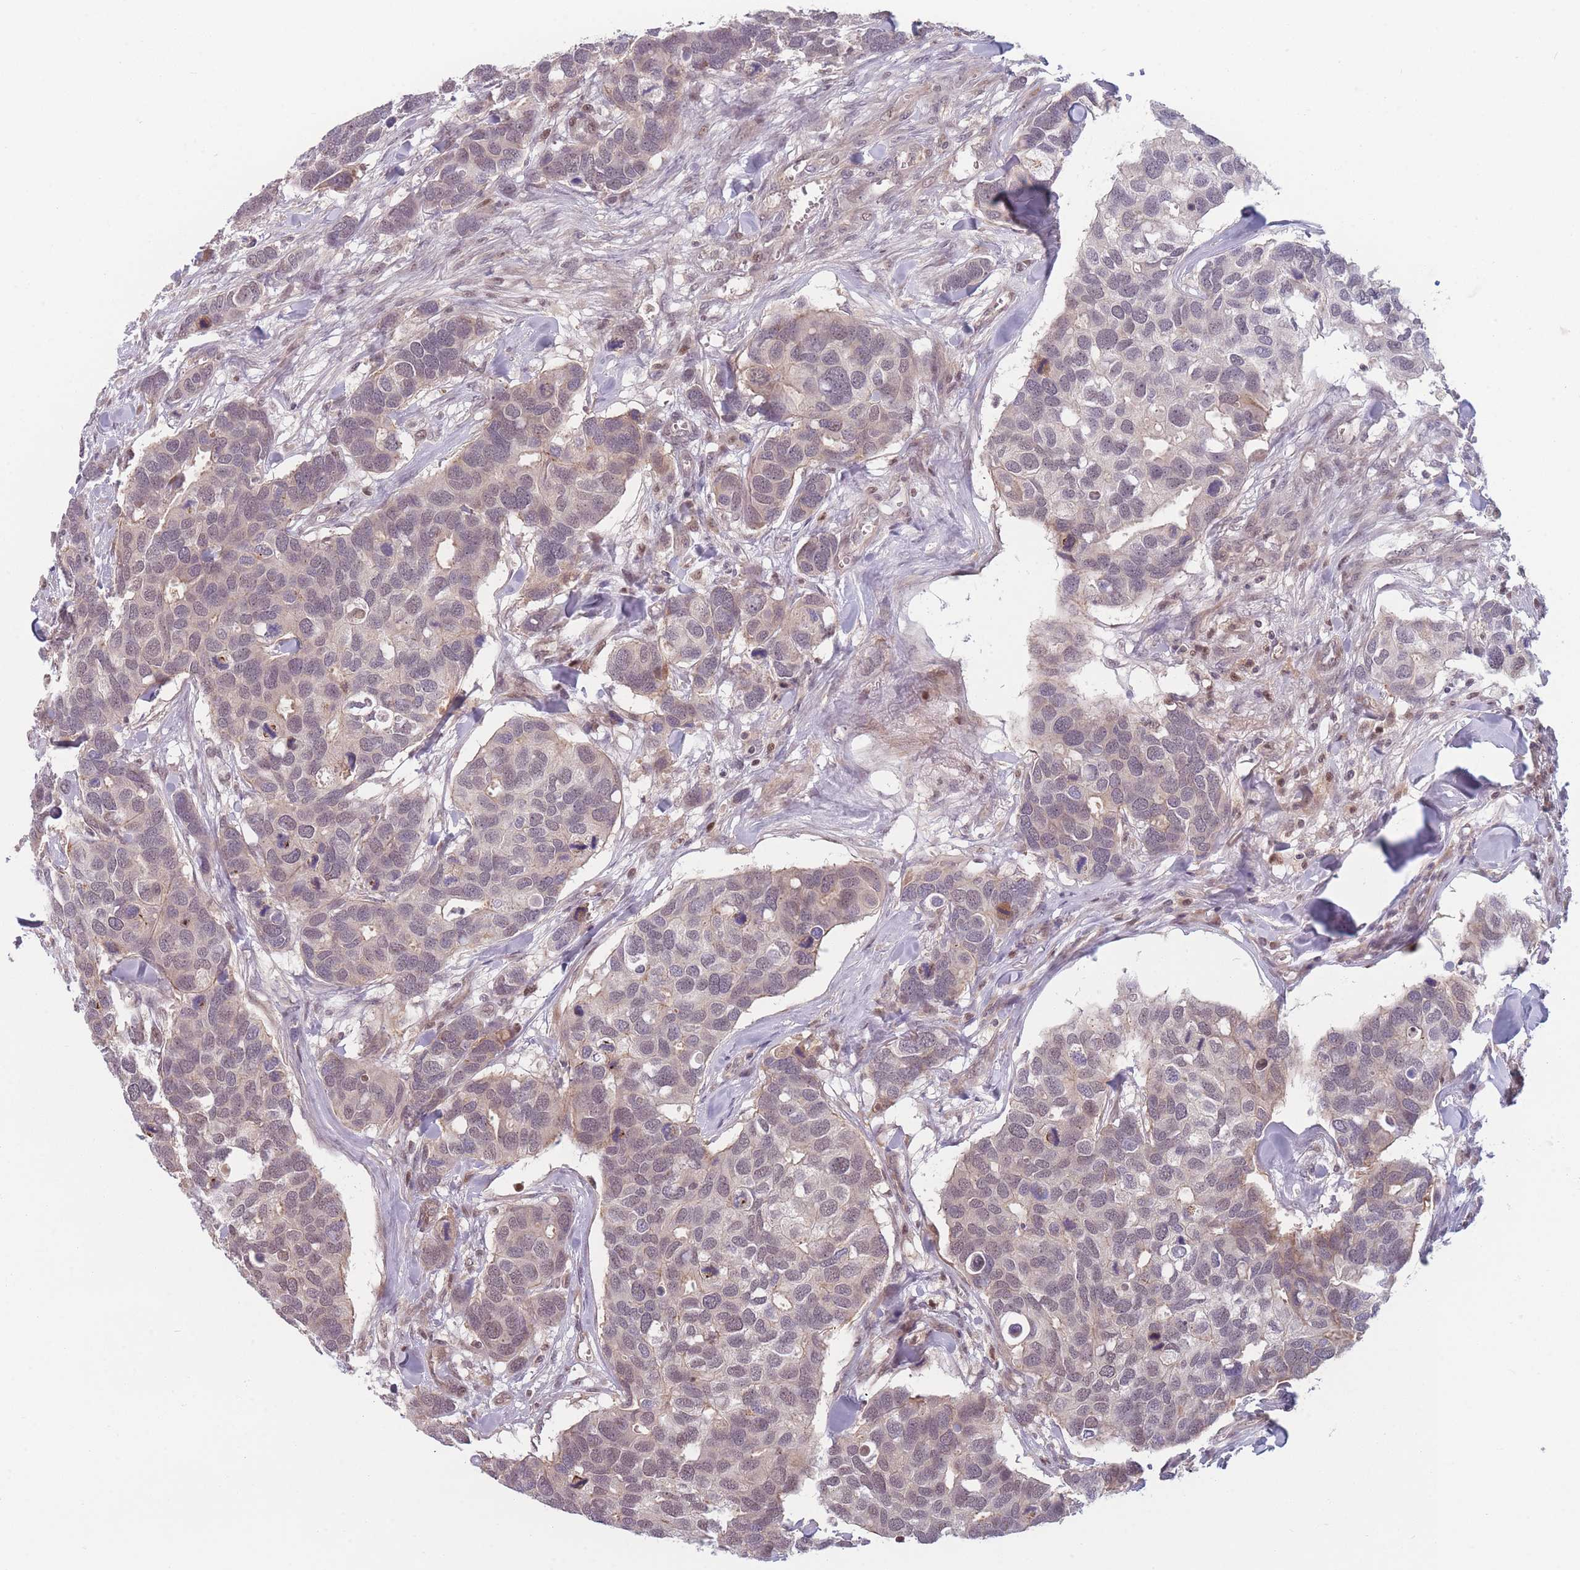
{"staining": {"intensity": "weak", "quantity": "25%-75%", "location": "cytoplasmic/membranous,nuclear"}, "tissue": "breast cancer", "cell_type": "Tumor cells", "image_type": "cancer", "snomed": [{"axis": "morphology", "description": "Duct carcinoma"}, {"axis": "topography", "description": "Breast"}], "caption": "Protein staining of breast cancer tissue displays weak cytoplasmic/membranous and nuclear expression in approximately 25%-75% of tumor cells.", "gene": "FAM153A", "patient": {"sex": "female", "age": 83}}